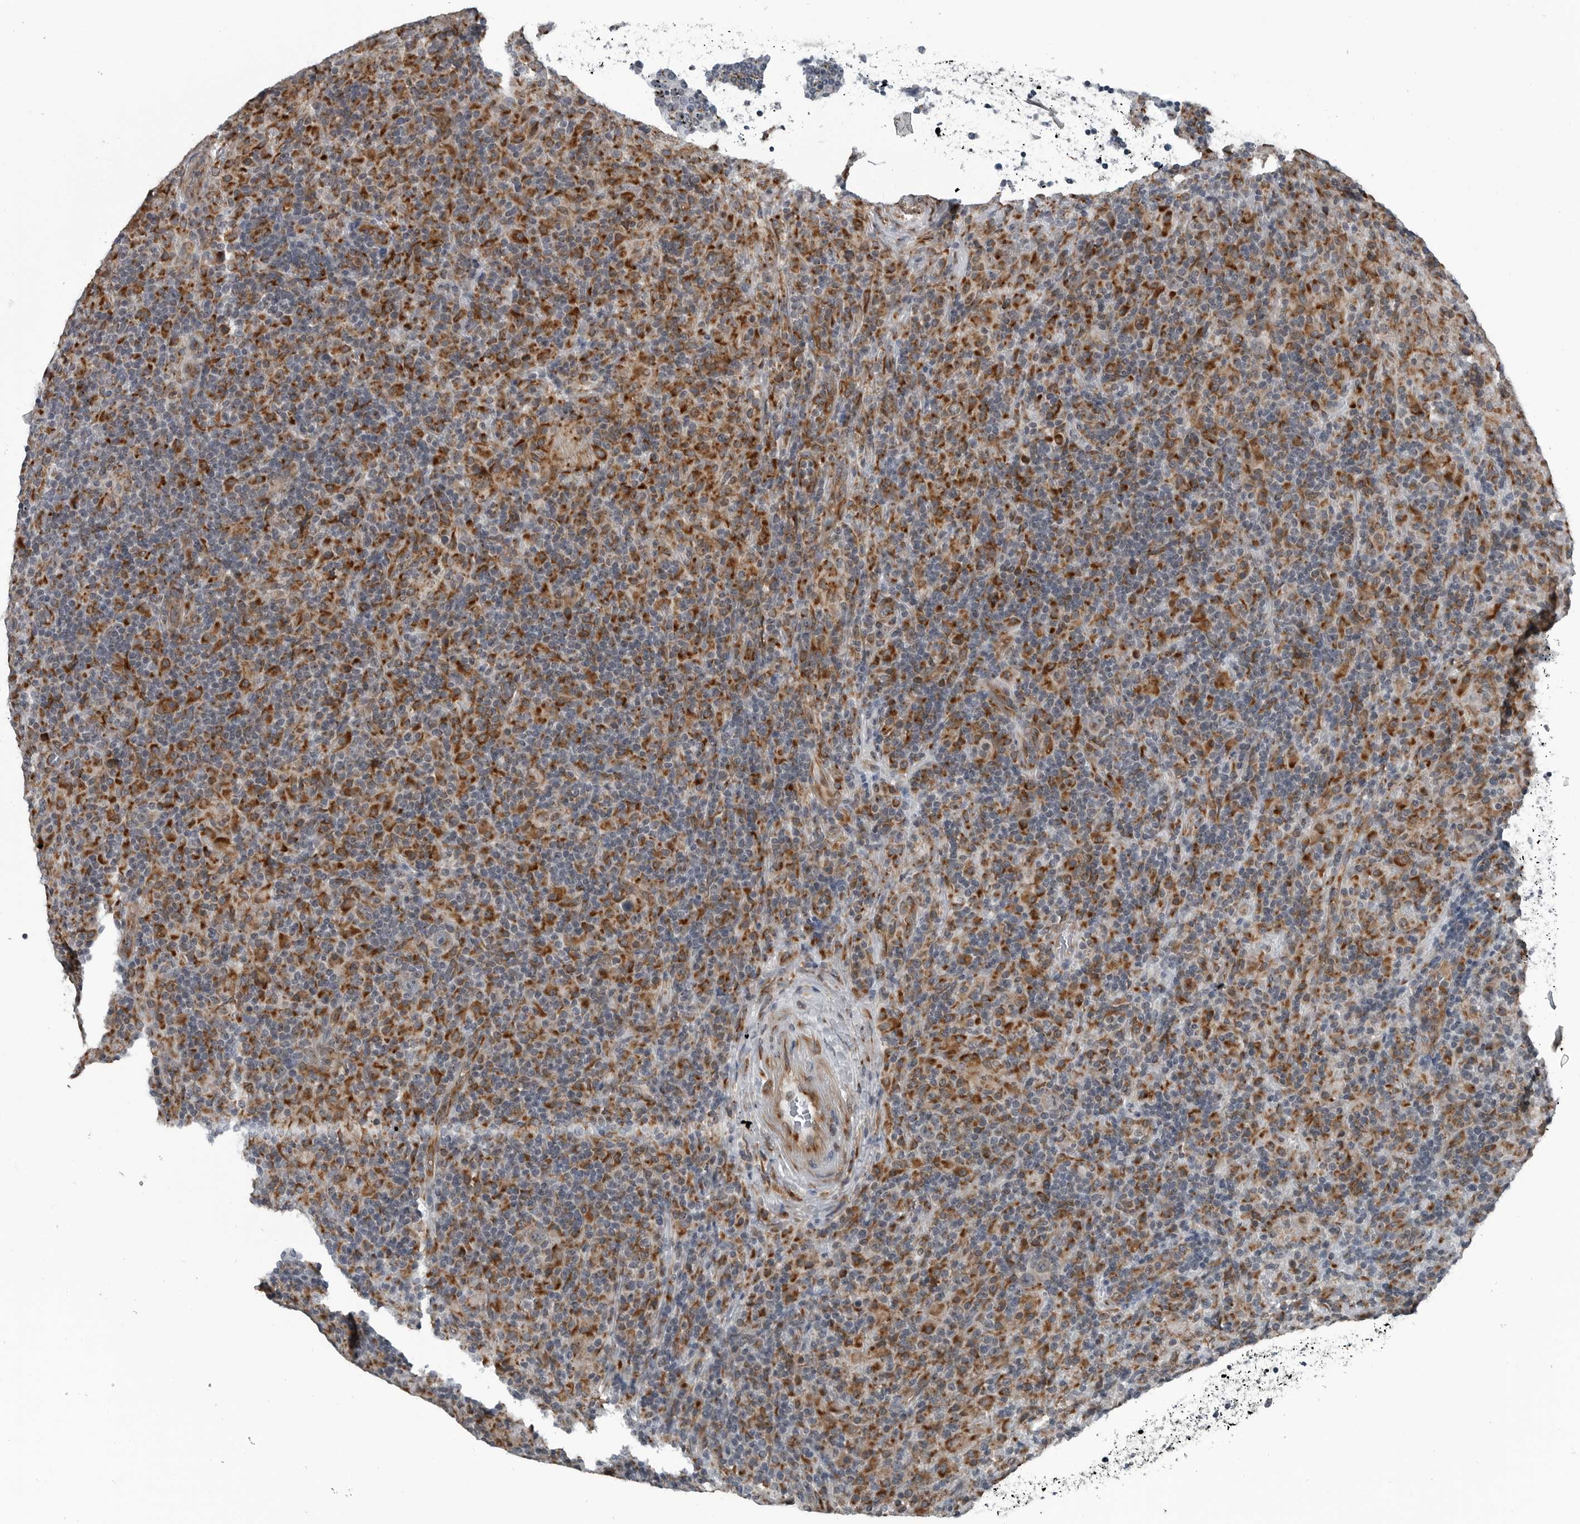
{"staining": {"intensity": "weak", "quantity": "<25%", "location": "cytoplasmic/membranous"}, "tissue": "lymphoma", "cell_type": "Tumor cells", "image_type": "cancer", "snomed": [{"axis": "morphology", "description": "Hodgkin's disease, NOS"}, {"axis": "topography", "description": "Lymph node"}], "caption": "Immunohistochemistry (IHC) of Hodgkin's disease reveals no expression in tumor cells.", "gene": "CEP85", "patient": {"sex": "male", "age": 70}}